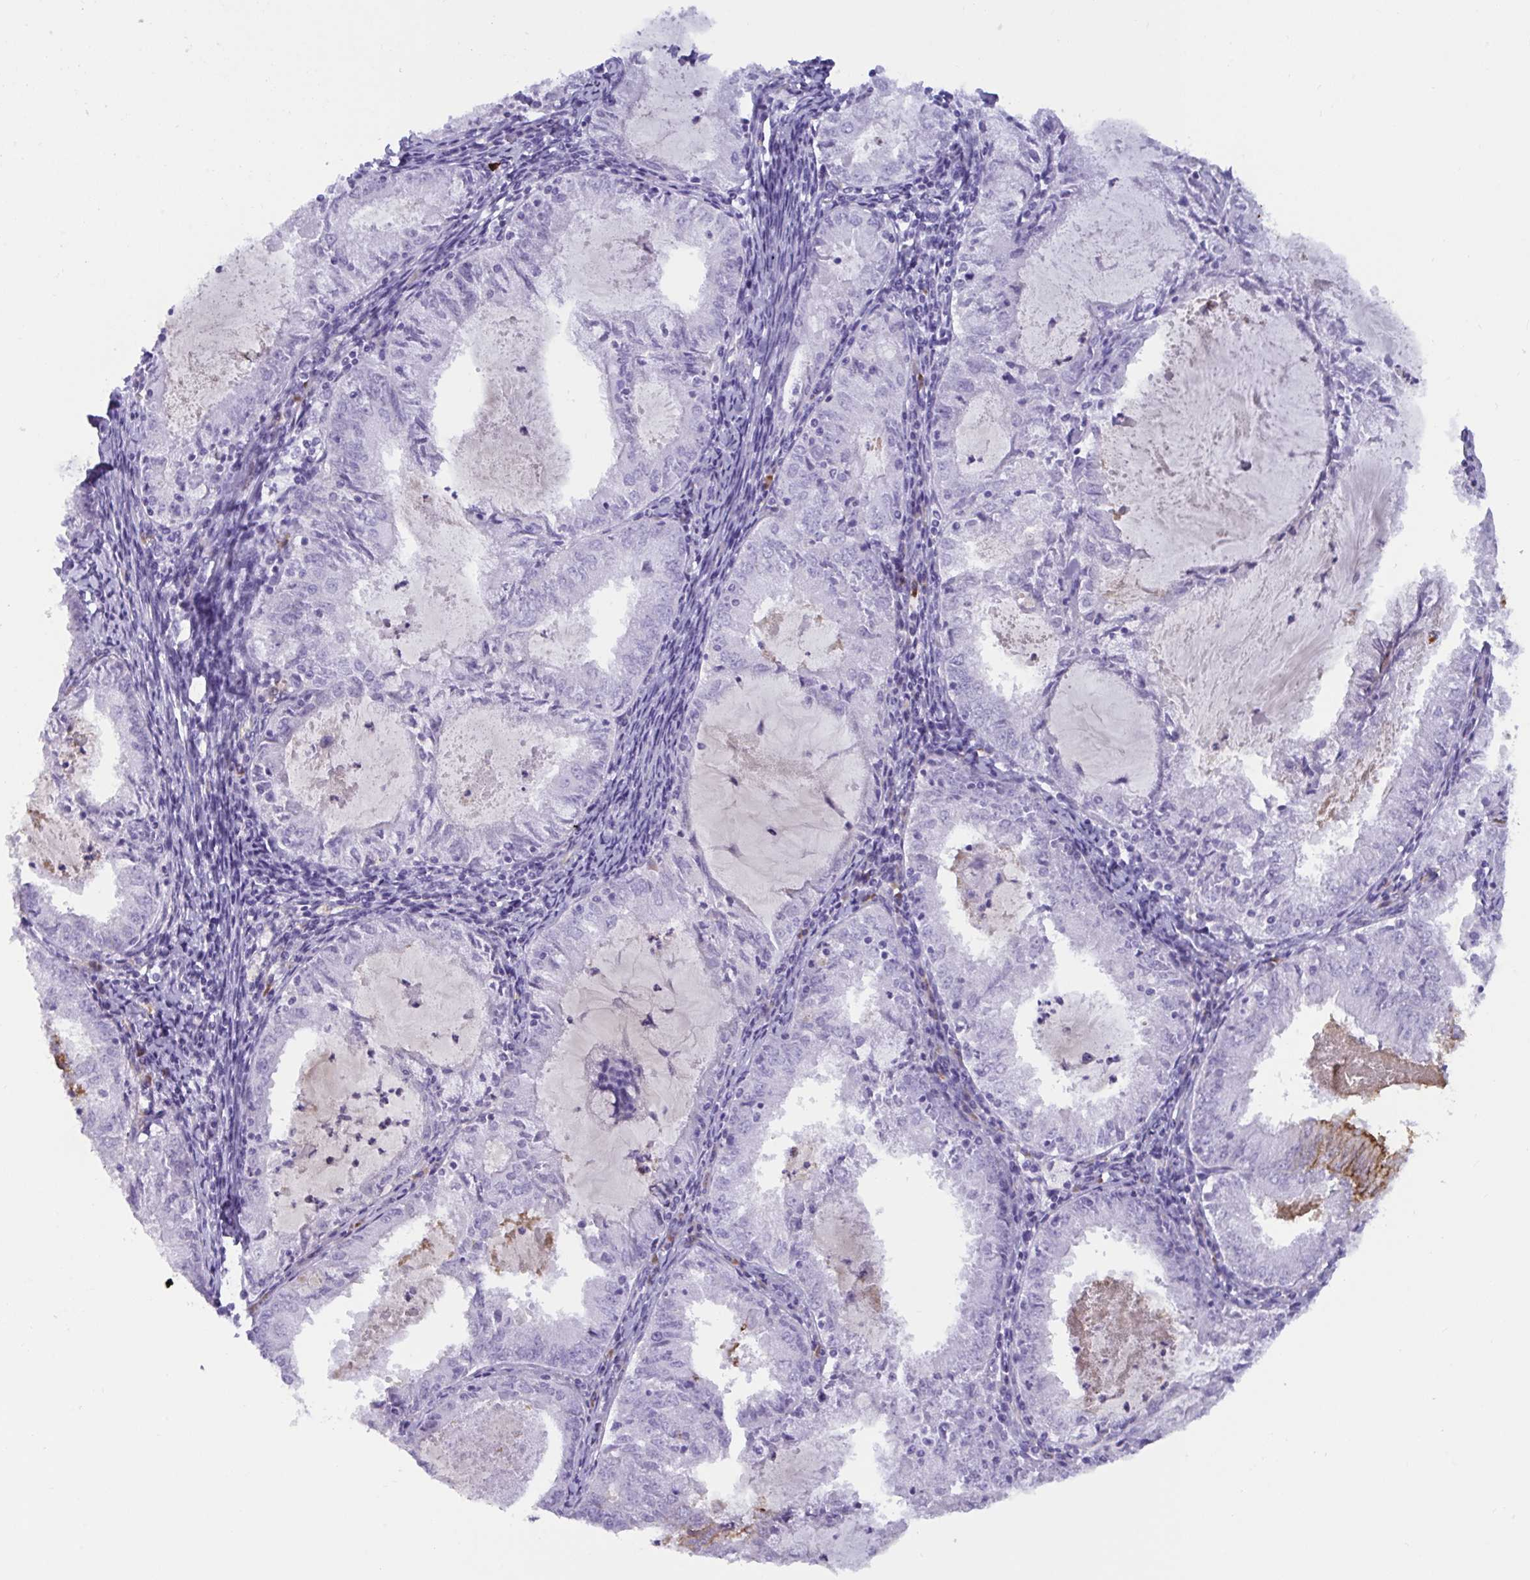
{"staining": {"intensity": "negative", "quantity": "none", "location": "none"}, "tissue": "endometrial cancer", "cell_type": "Tumor cells", "image_type": "cancer", "snomed": [{"axis": "morphology", "description": "Adenocarcinoma, NOS"}, {"axis": "topography", "description": "Endometrium"}], "caption": "A high-resolution image shows IHC staining of endometrial adenocarcinoma, which shows no significant staining in tumor cells. The staining was performed using DAB to visualize the protein expression in brown, while the nuclei were stained in blue with hematoxylin (Magnification: 20x).", "gene": "SLC2A1", "patient": {"sex": "female", "age": 57}}